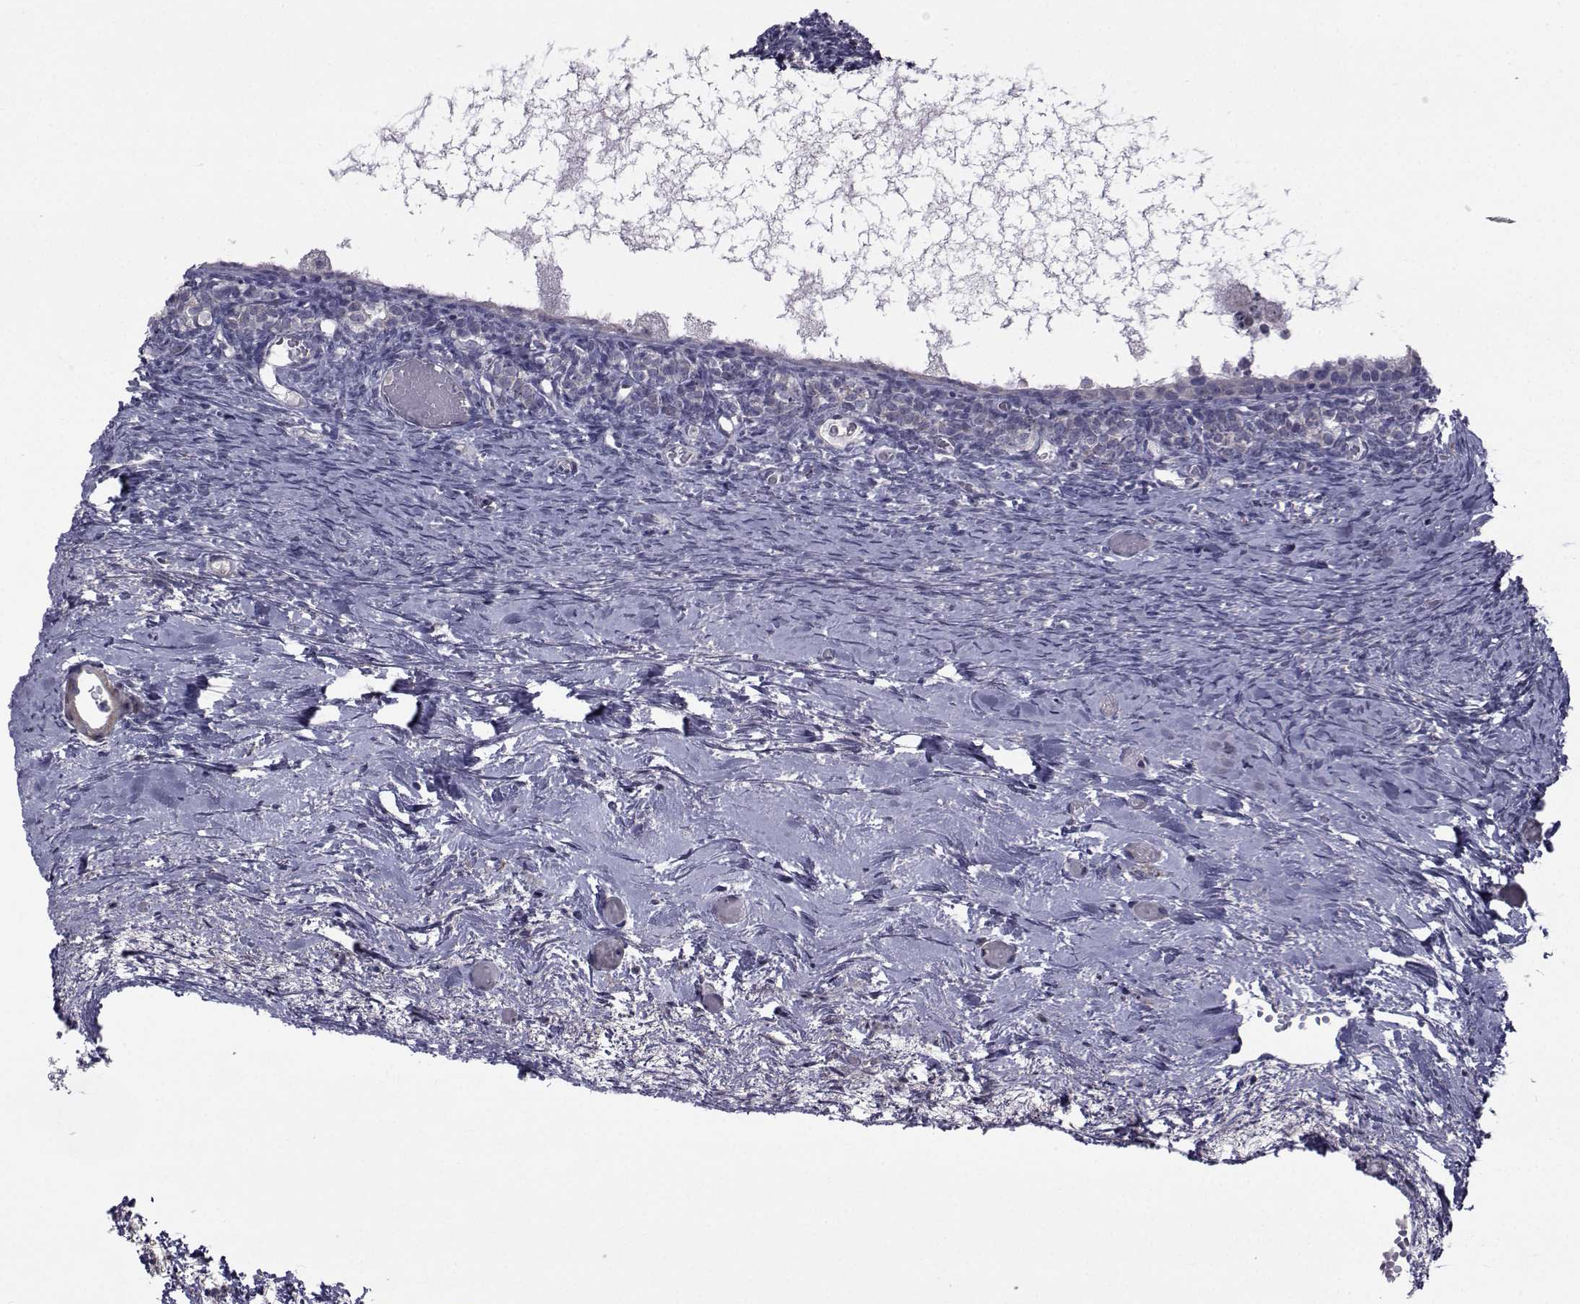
{"staining": {"intensity": "negative", "quantity": "none", "location": "none"}, "tissue": "ovary", "cell_type": "Follicle cells", "image_type": "normal", "snomed": [{"axis": "morphology", "description": "Normal tissue, NOS"}, {"axis": "topography", "description": "Ovary"}], "caption": "The micrograph exhibits no significant expression in follicle cells of ovary.", "gene": "CFAP74", "patient": {"sex": "female", "age": 39}}